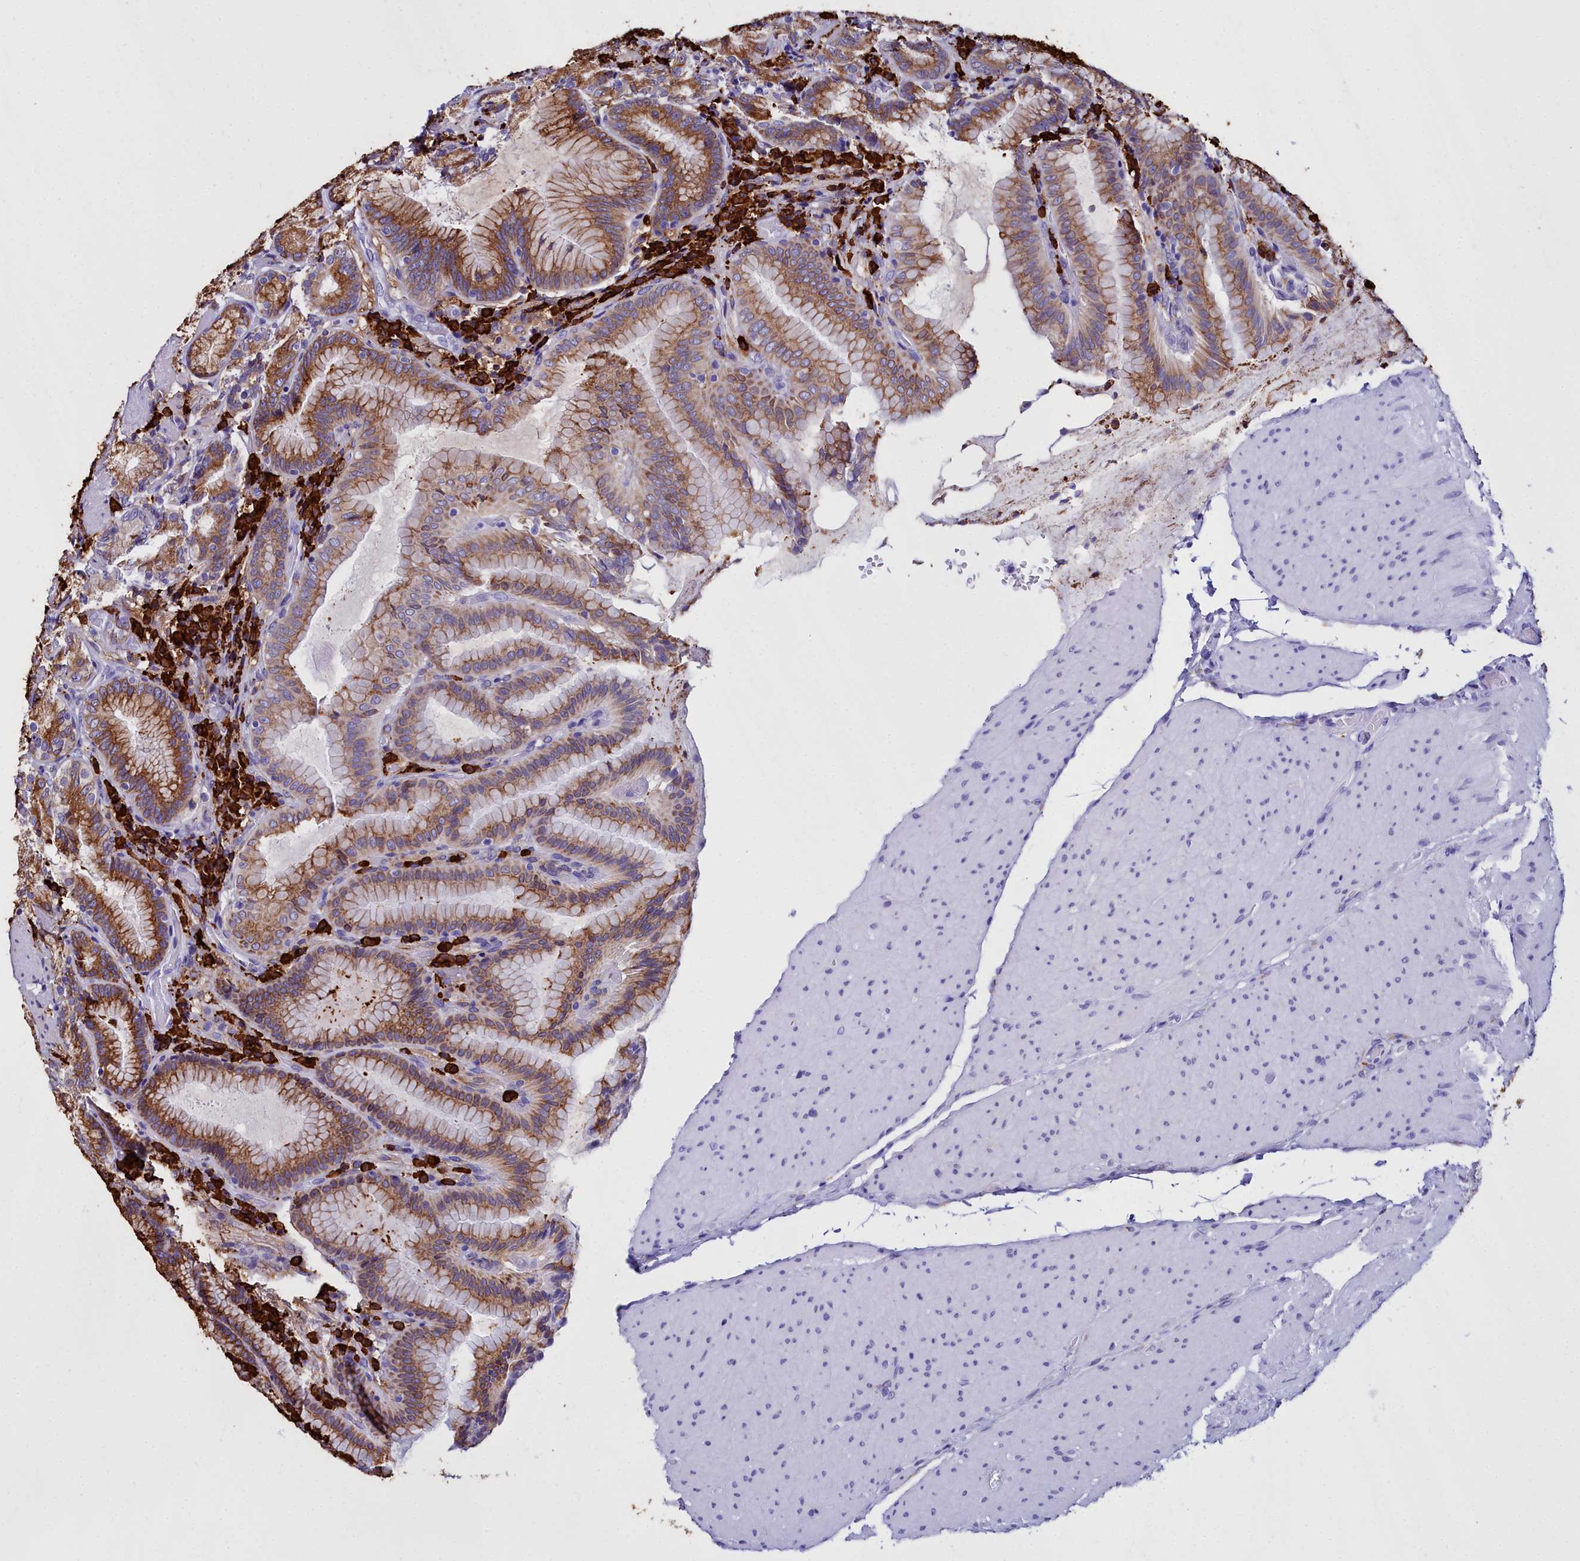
{"staining": {"intensity": "moderate", "quantity": ">75%", "location": "cytoplasmic/membranous"}, "tissue": "stomach", "cell_type": "Glandular cells", "image_type": "normal", "snomed": [{"axis": "morphology", "description": "Normal tissue, NOS"}, {"axis": "topography", "description": "Stomach, upper"}, {"axis": "topography", "description": "Stomach, lower"}], "caption": "Approximately >75% of glandular cells in unremarkable human stomach display moderate cytoplasmic/membranous protein positivity as visualized by brown immunohistochemical staining.", "gene": "TXNDC5", "patient": {"sex": "female", "age": 76}}